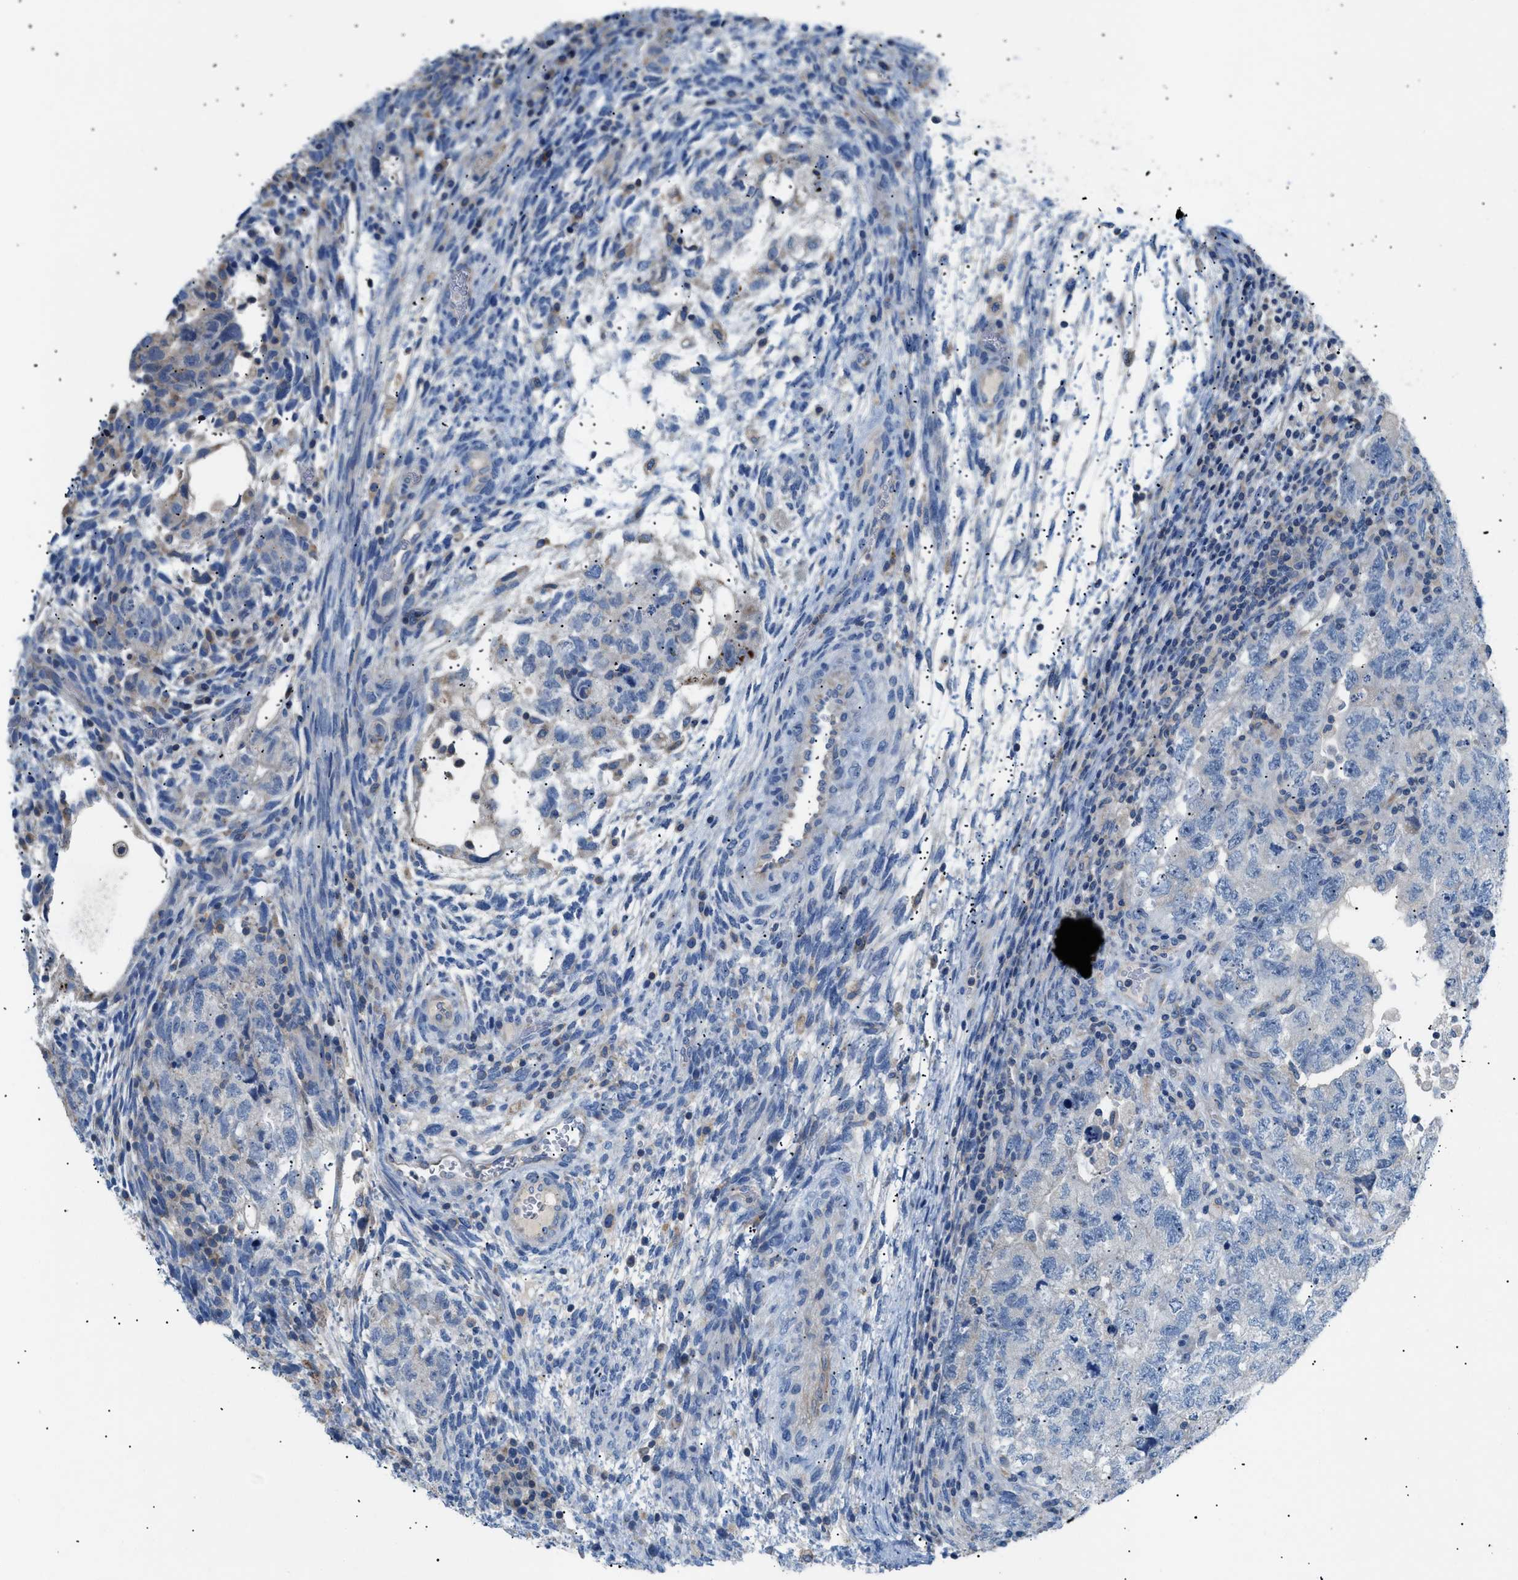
{"staining": {"intensity": "negative", "quantity": "none", "location": "none"}, "tissue": "testis cancer", "cell_type": "Tumor cells", "image_type": "cancer", "snomed": [{"axis": "morphology", "description": "Carcinoma, Embryonal, NOS"}, {"axis": "topography", "description": "Testis"}], "caption": "DAB immunohistochemical staining of human testis embryonal carcinoma reveals no significant staining in tumor cells.", "gene": "ILDR1", "patient": {"sex": "male", "age": 36}}